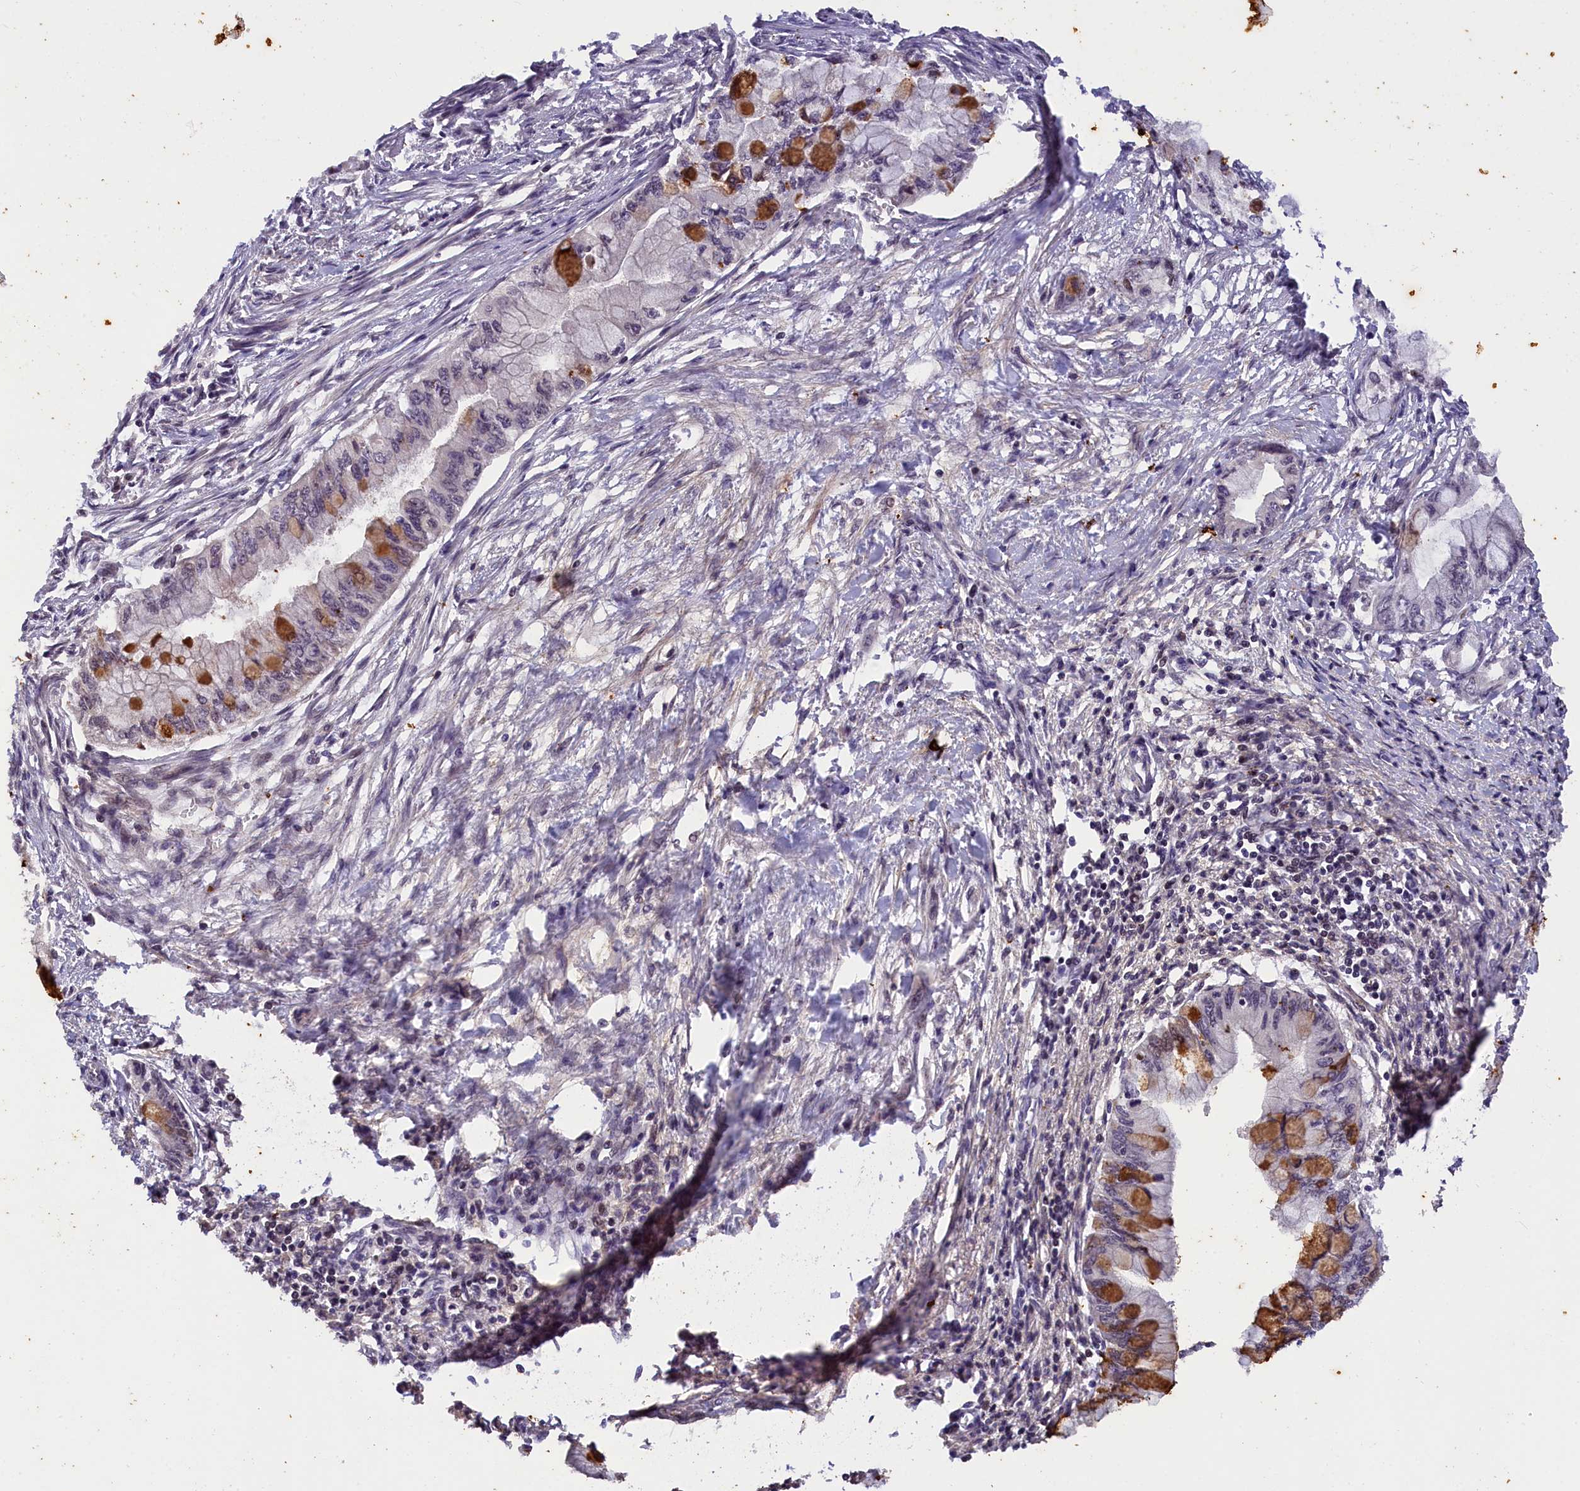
{"staining": {"intensity": "moderate", "quantity": "<25%", "location": "cytoplasmic/membranous"}, "tissue": "pancreatic cancer", "cell_type": "Tumor cells", "image_type": "cancer", "snomed": [{"axis": "morphology", "description": "Adenocarcinoma, NOS"}, {"axis": "topography", "description": "Pancreas"}], "caption": "The immunohistochemical stain shows moderate cytoplasmic/membranous positivity in tumor cells of pancreatic cancer tissue. The staining was performed using DAB, with brown indicating positive protein expression. Nuclei are stained blue with hematoxylin.", "gene": "ZNF480", "patient": {"sex": "male", "age": 48}}